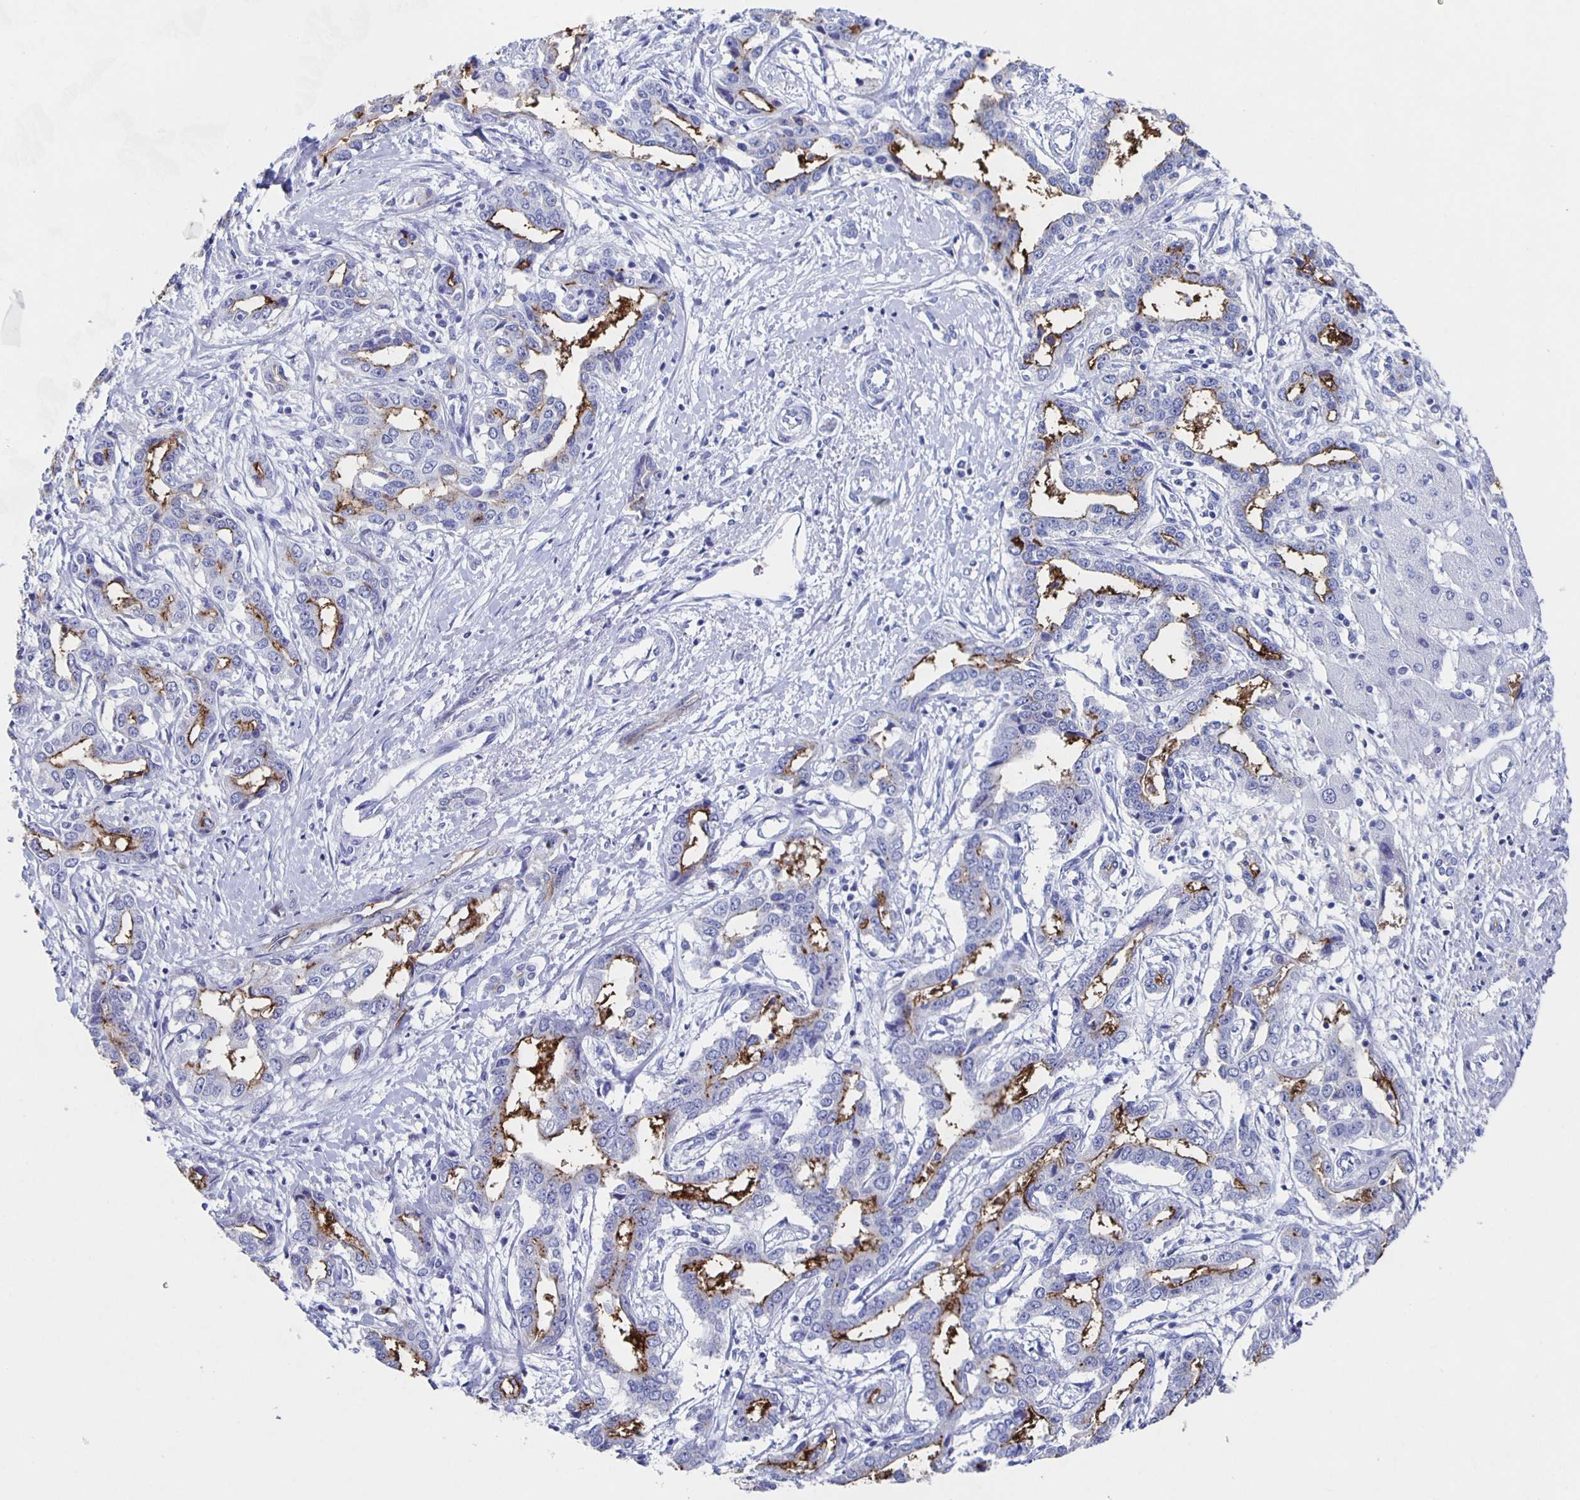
{"staining": {"intensity": "moderate", "quantity": "25%-75%", "location": "cytoplasmic/membranous"}, "tissue": "liver cancer", "cell_type": "Tumor cells", "image_type": "cancer", "snomed": [{"axis": "morphology", "description": "Cholangiocarcinoma"}, {"axis": "topography", "description": "Liver"}], "caption": "Liver cancer tissue shows moderate cytoplasmic/membranous expression in approximately 25%-75% of tumor cells", "gene": "SLC34A2", "patient": {"sex": "male", "age": 59}}